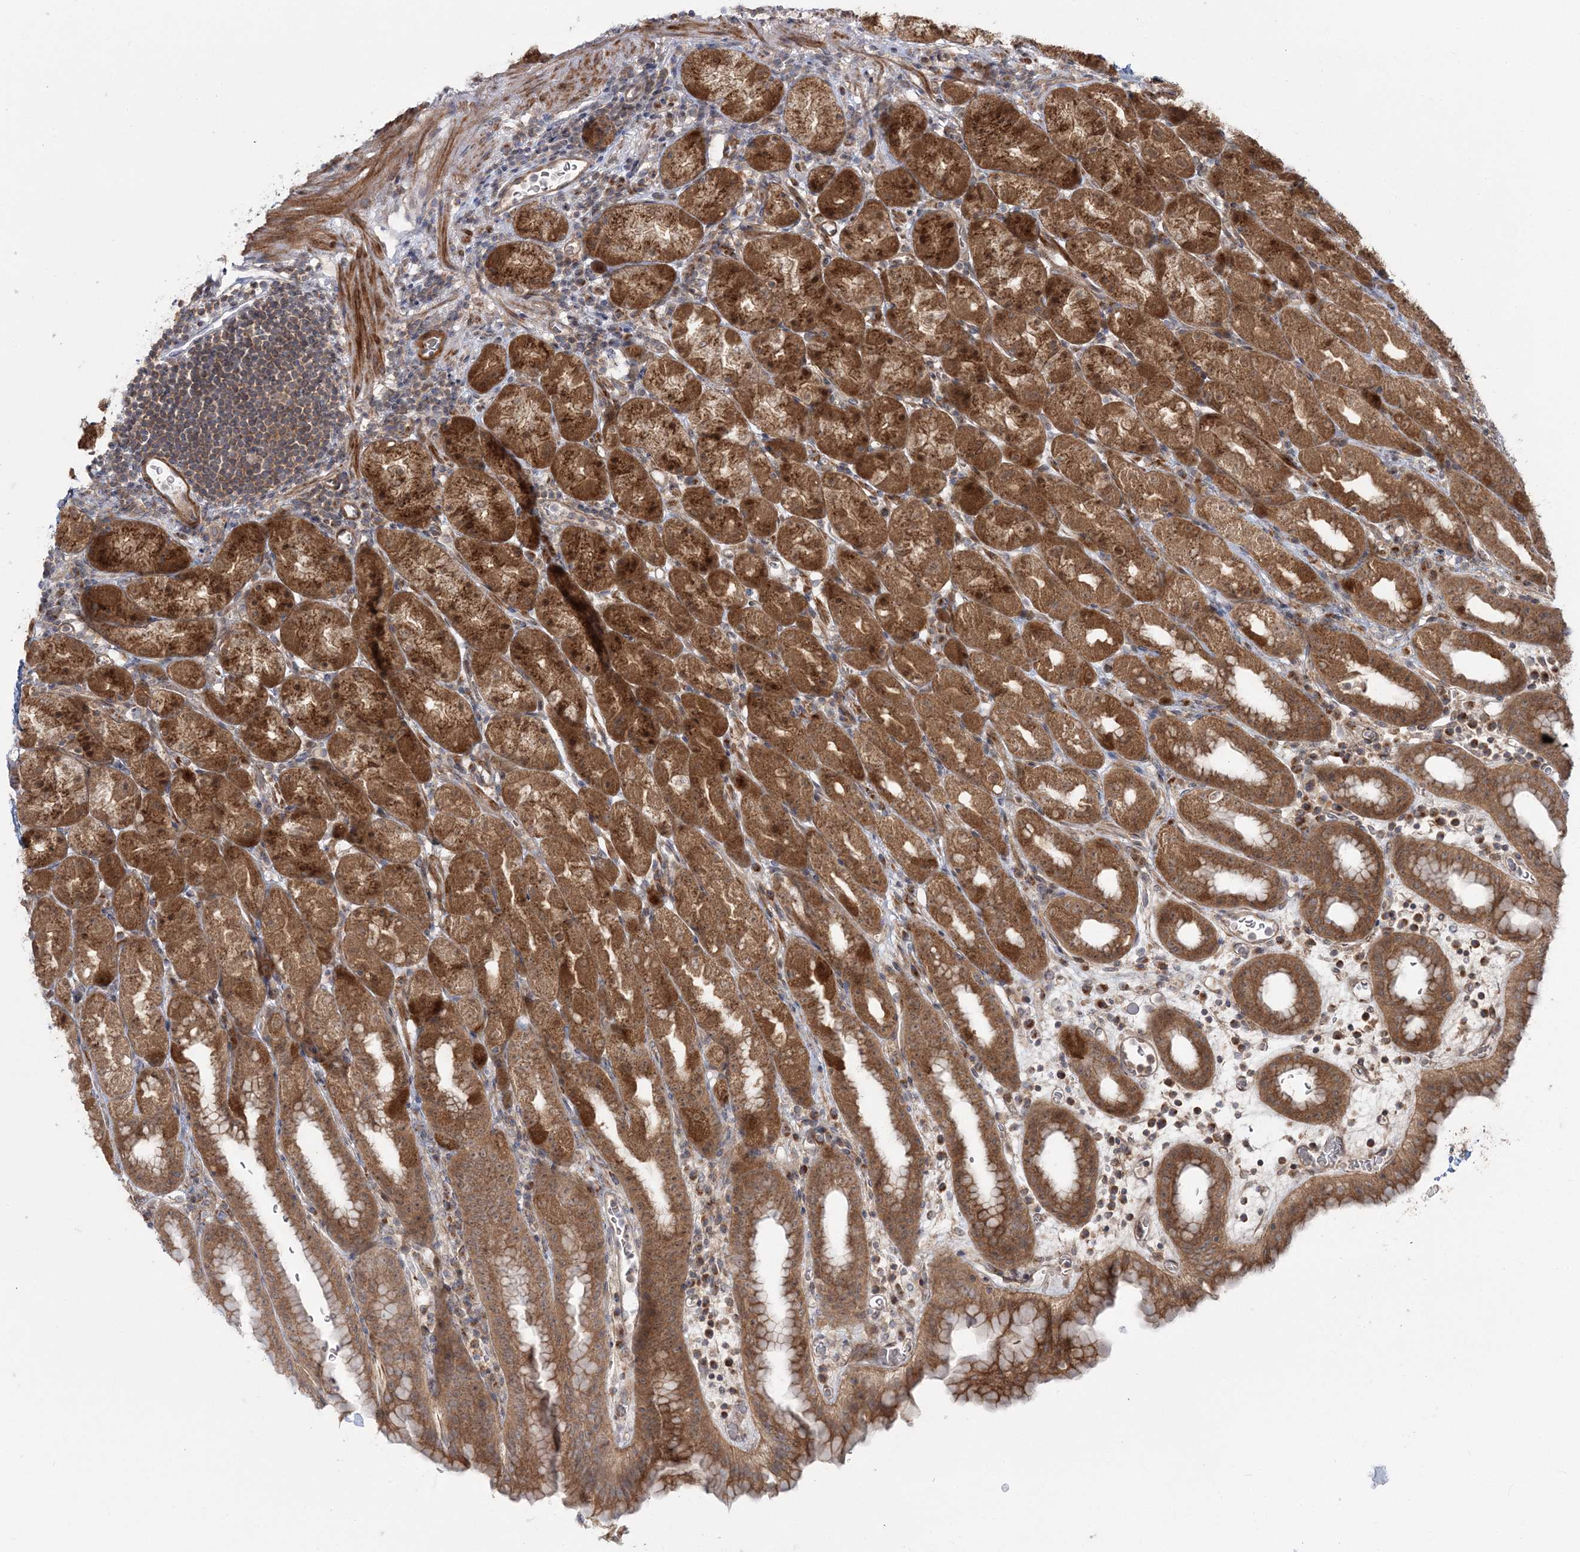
{"staining": {"intensity": "strong", "quantity": ">75%", "location": "cytoplasmic/membranous"}, "tissue": "stomach", "cell_type": "Glandular cells", "image_type": "normal", "snomed": [{"axis": "morphology", "description": "Normal tissue, NOS"}, {"axis": "topography", "description": "Stomach, upper"}], "caption": "High-magnification brightfield microscopy of normal stomach stained with DAB (brown) and counterstained with hematoxylin (blue). glandular cells exhibit strong cytoplasmic/membranous positivity is appreciated in approximately>75% of cells.", "gene": "MOCS2", "patient": {"sex": "male", "age": 68}}